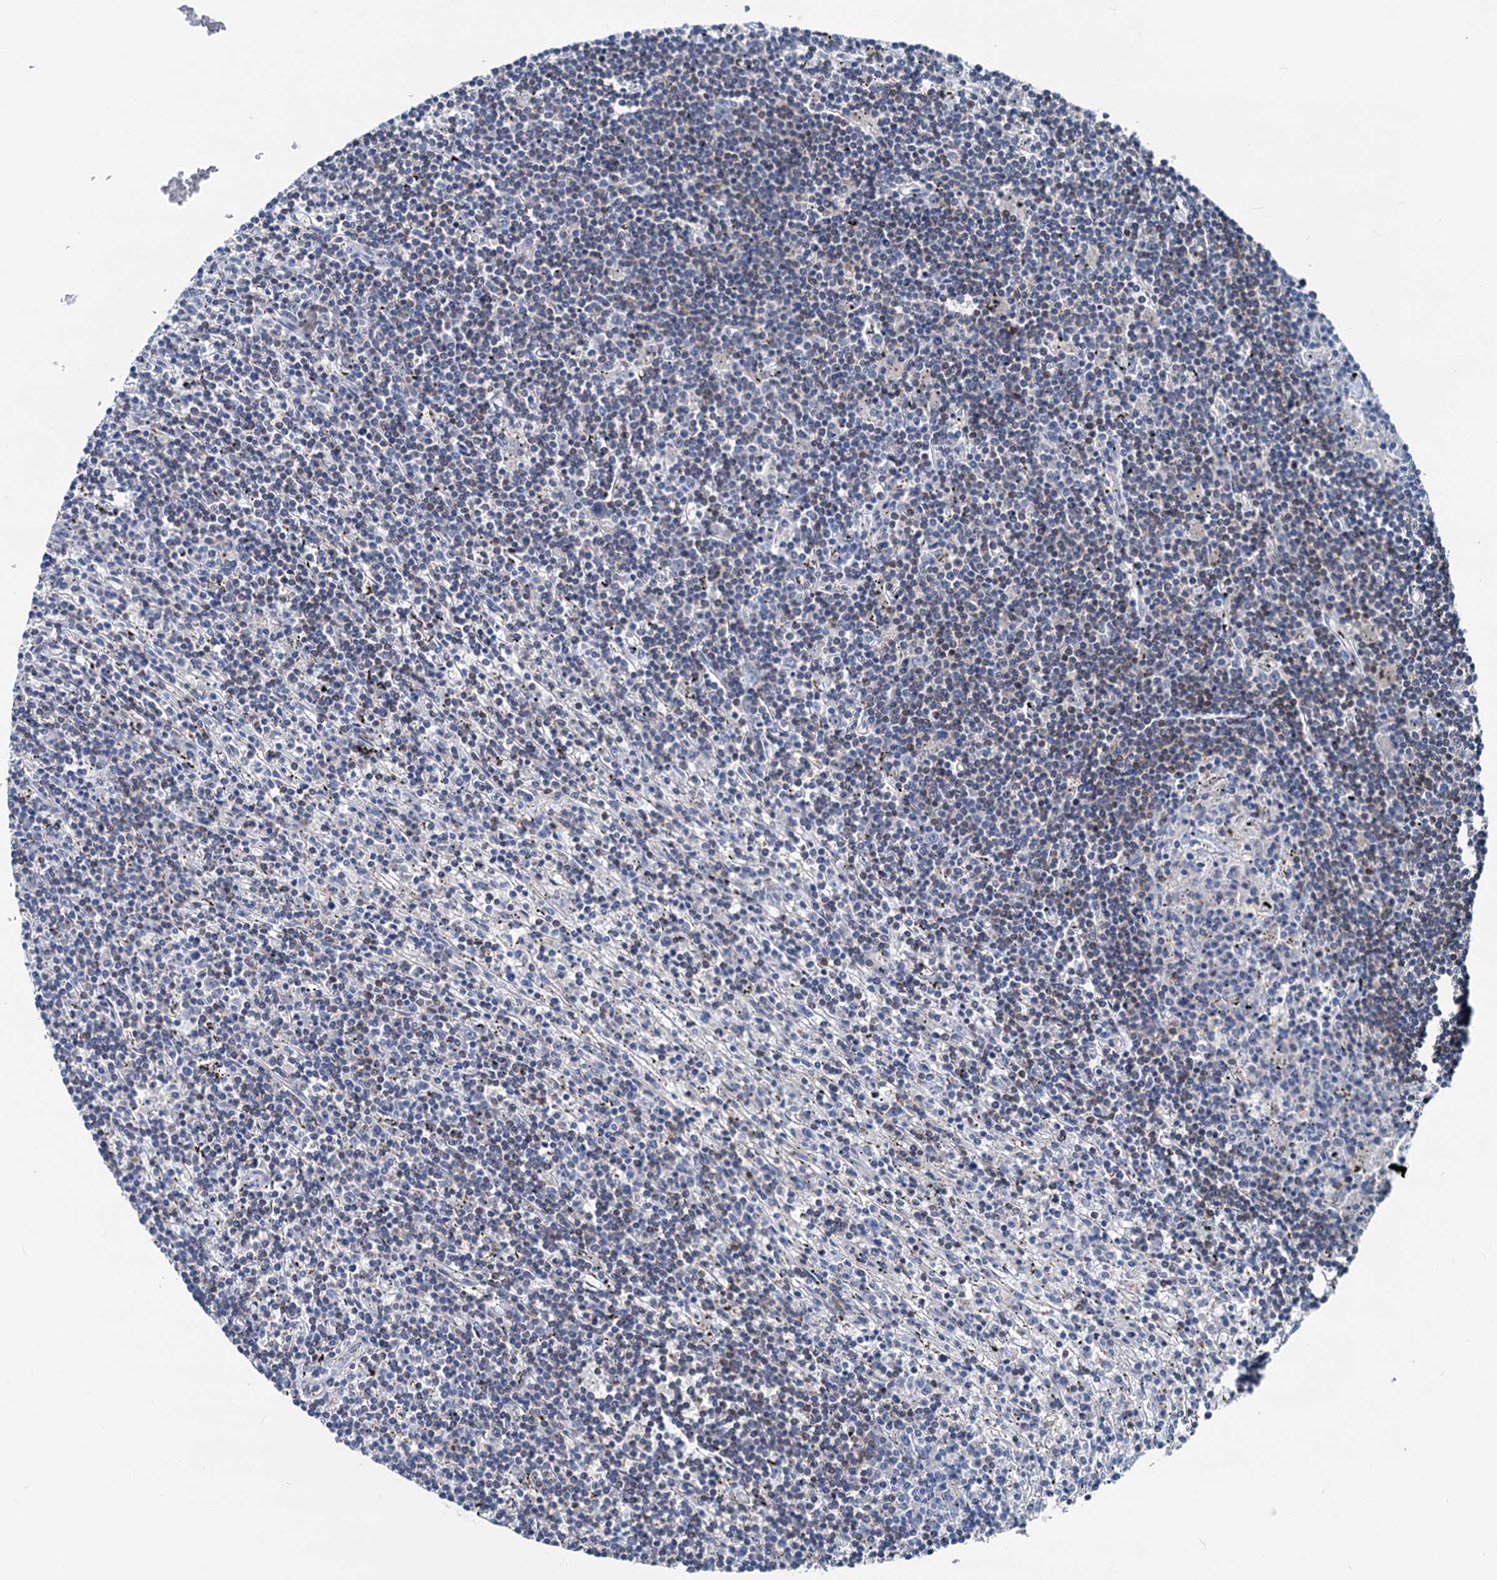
{"staining": {"intensity": "negative", "quantity": "none", "location": "none"}, "tissue": "lymphoma", "cell_type": "Tumor cells", "image_type": "cancer", "snomed": [{"axis": "morphology", "description": "Malignant lymphoma, non-Hodgkin's type, Low grade"}, {"axis": "topography", "description": "Spleen"}], "caption": "DAB immunohistochemical staining of malignant lymphoma, non-Hodgkin's type (low-grade) exhibits no significant staining in tumor cells. (DAB (3,3'-diaminobenzidine) immunohistochemistry, high magnification).", "gene": "GLO1", "patient": {"sex": "male", "age": 76}}